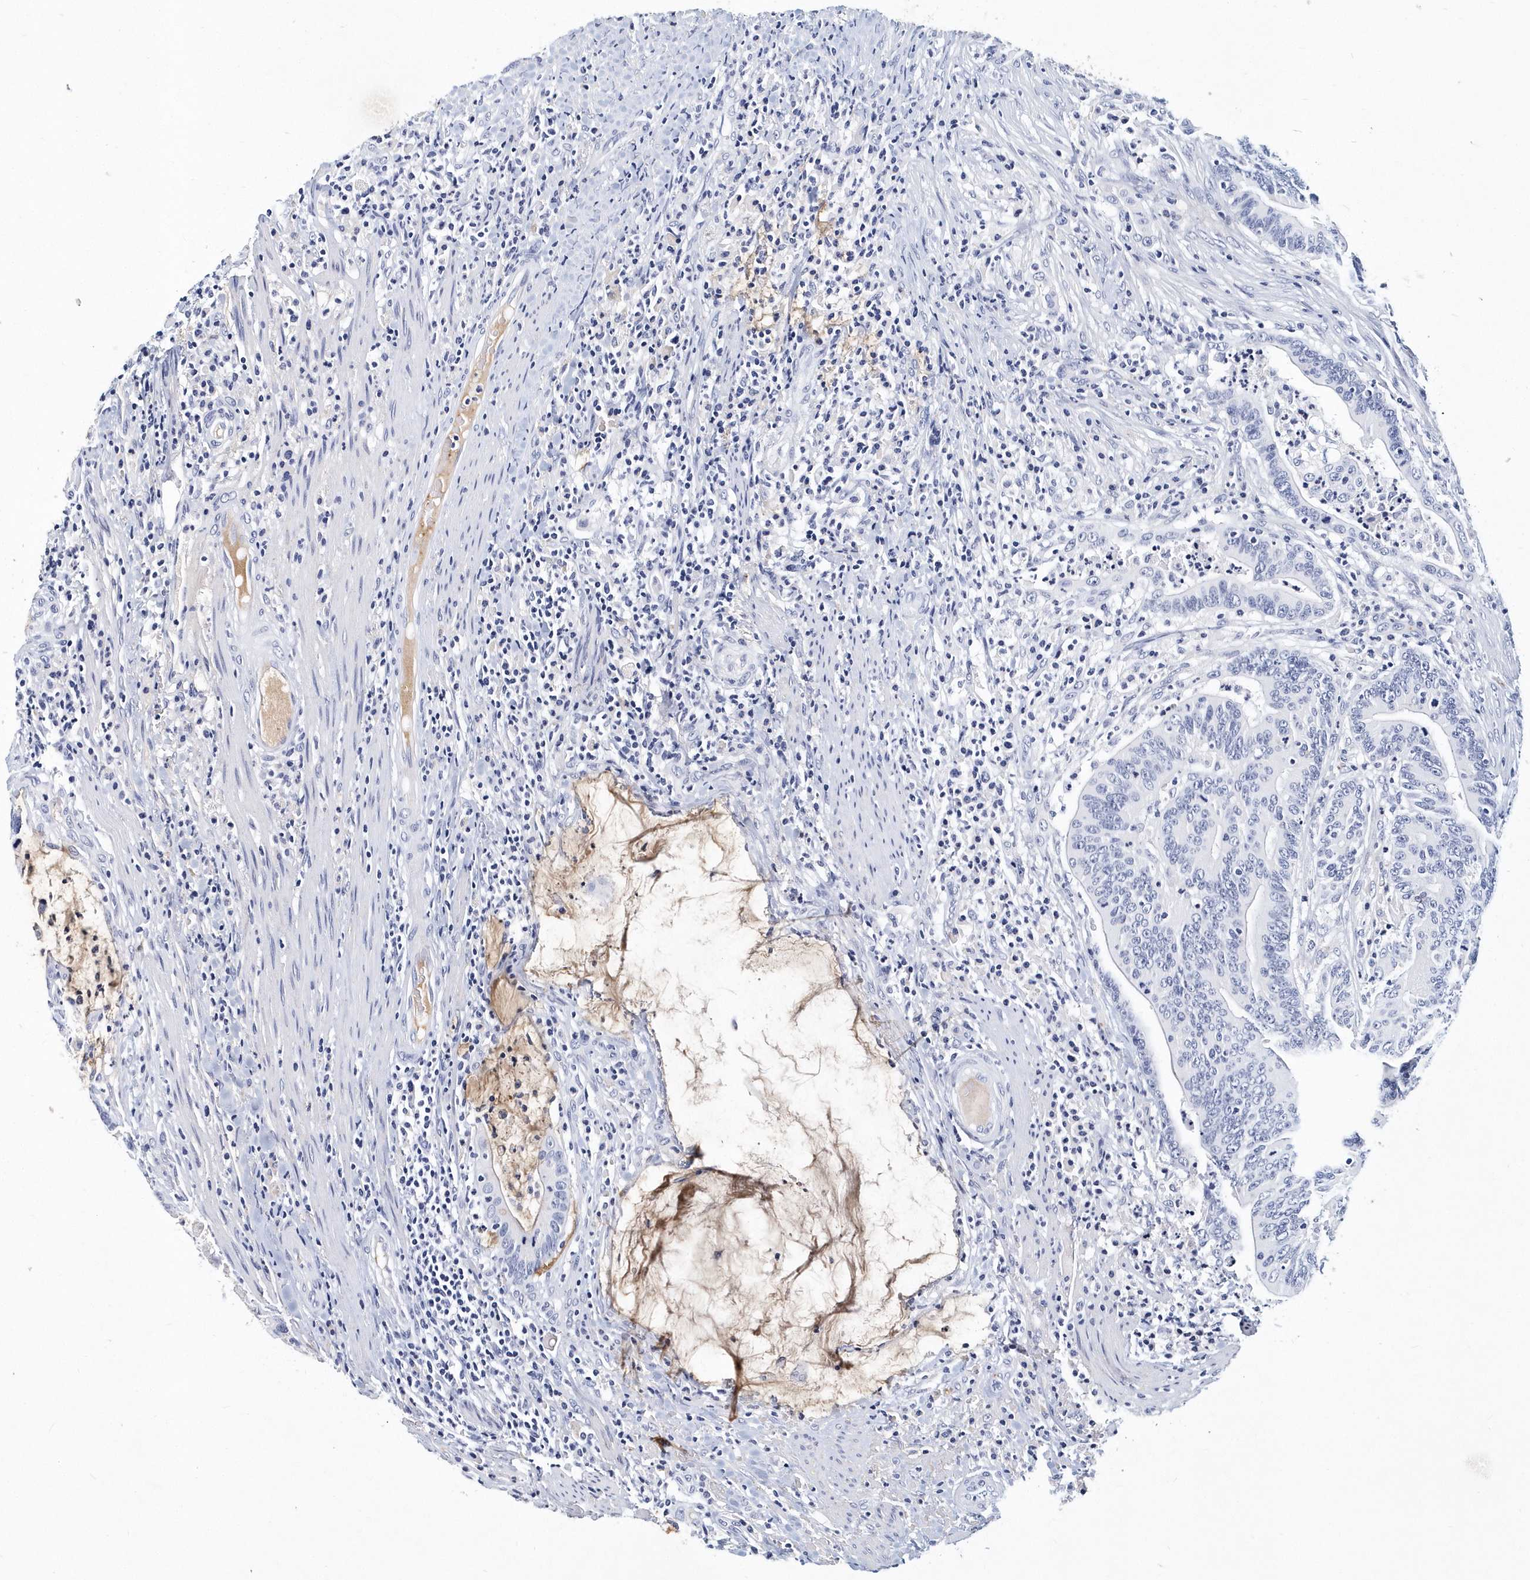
{"staining": {"intensity": "negative", "quantity": "none", "location": "none"}, "tissue": "colorectal cancer", "cell_type": "Tumor cells", "image_type": "cancer", "snomed": [{"axis": "morphology", "description": "Adenocarcinoma, NOS"}, {"axis": "topography", "description": "Colon"}], "caption": "This is an IHC photomicrograph of human adenocarcinoma (colorectal). There is no positivity in tumor cells.", "gene": "ITGA2B", "patient": {"sex": "female", "age": 66}}